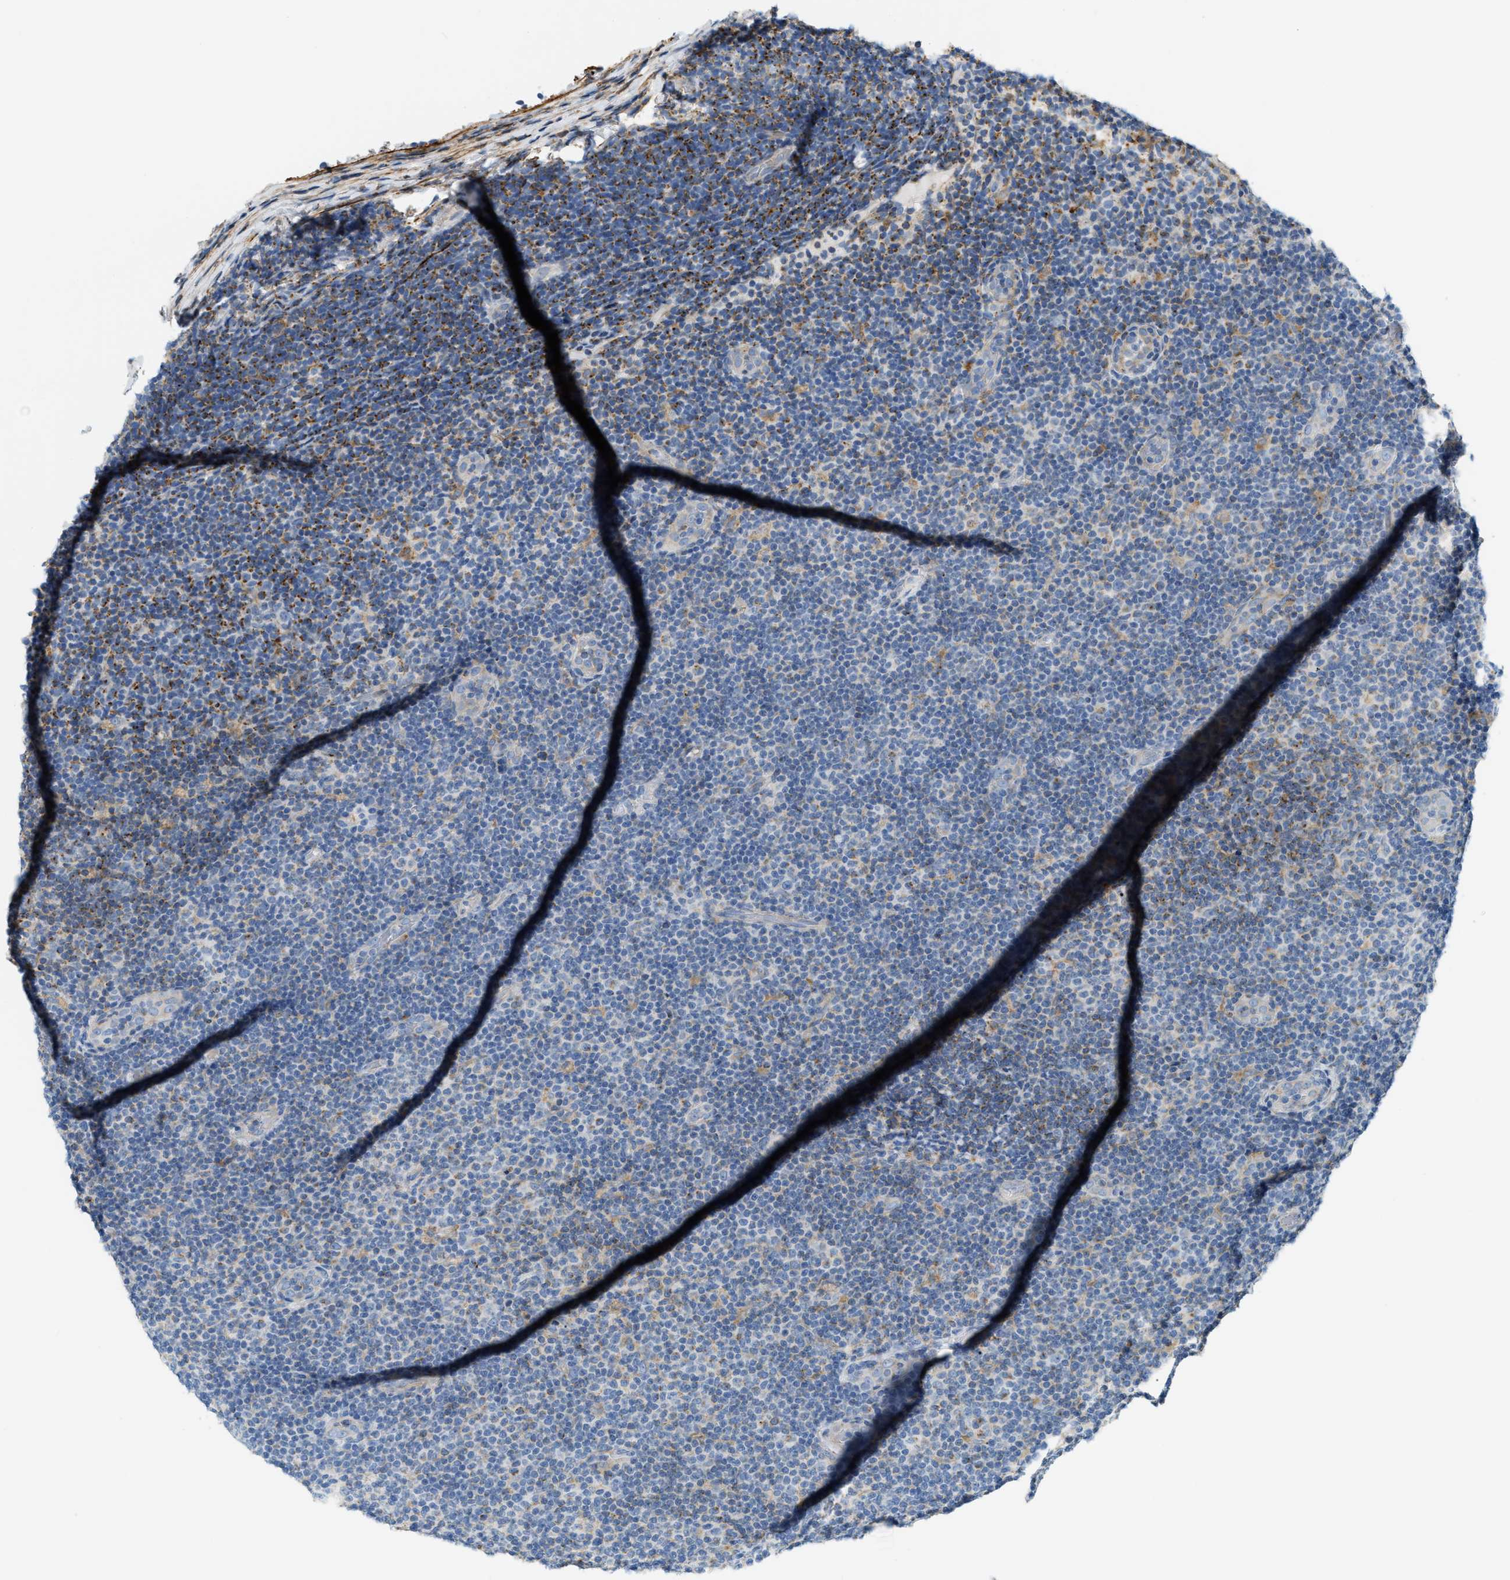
{"staining": {"intensity": "negative", "quantity": "none", "location": "none"}, "tissue": "lymphoma", "cell_type": "Tumor cells", "image_type": "cancer", "snomed": [{"axis": "morphology", "description": "Malignant lymphoma, non-Hodgkin's type, Low grade"}, {"axis": "topography", "description": "Lymph node"}], "caption": "Histopathology image shows no significant protein staining in tumor cells of lymphoma. The staining is performed using DAB (3,3'-diaminobenzidine) brown chromogen with nuclei counter-stained in using hematoxylin.", "gene": "LMBRD1", "patient": {"sex": "male", "age": 83}}